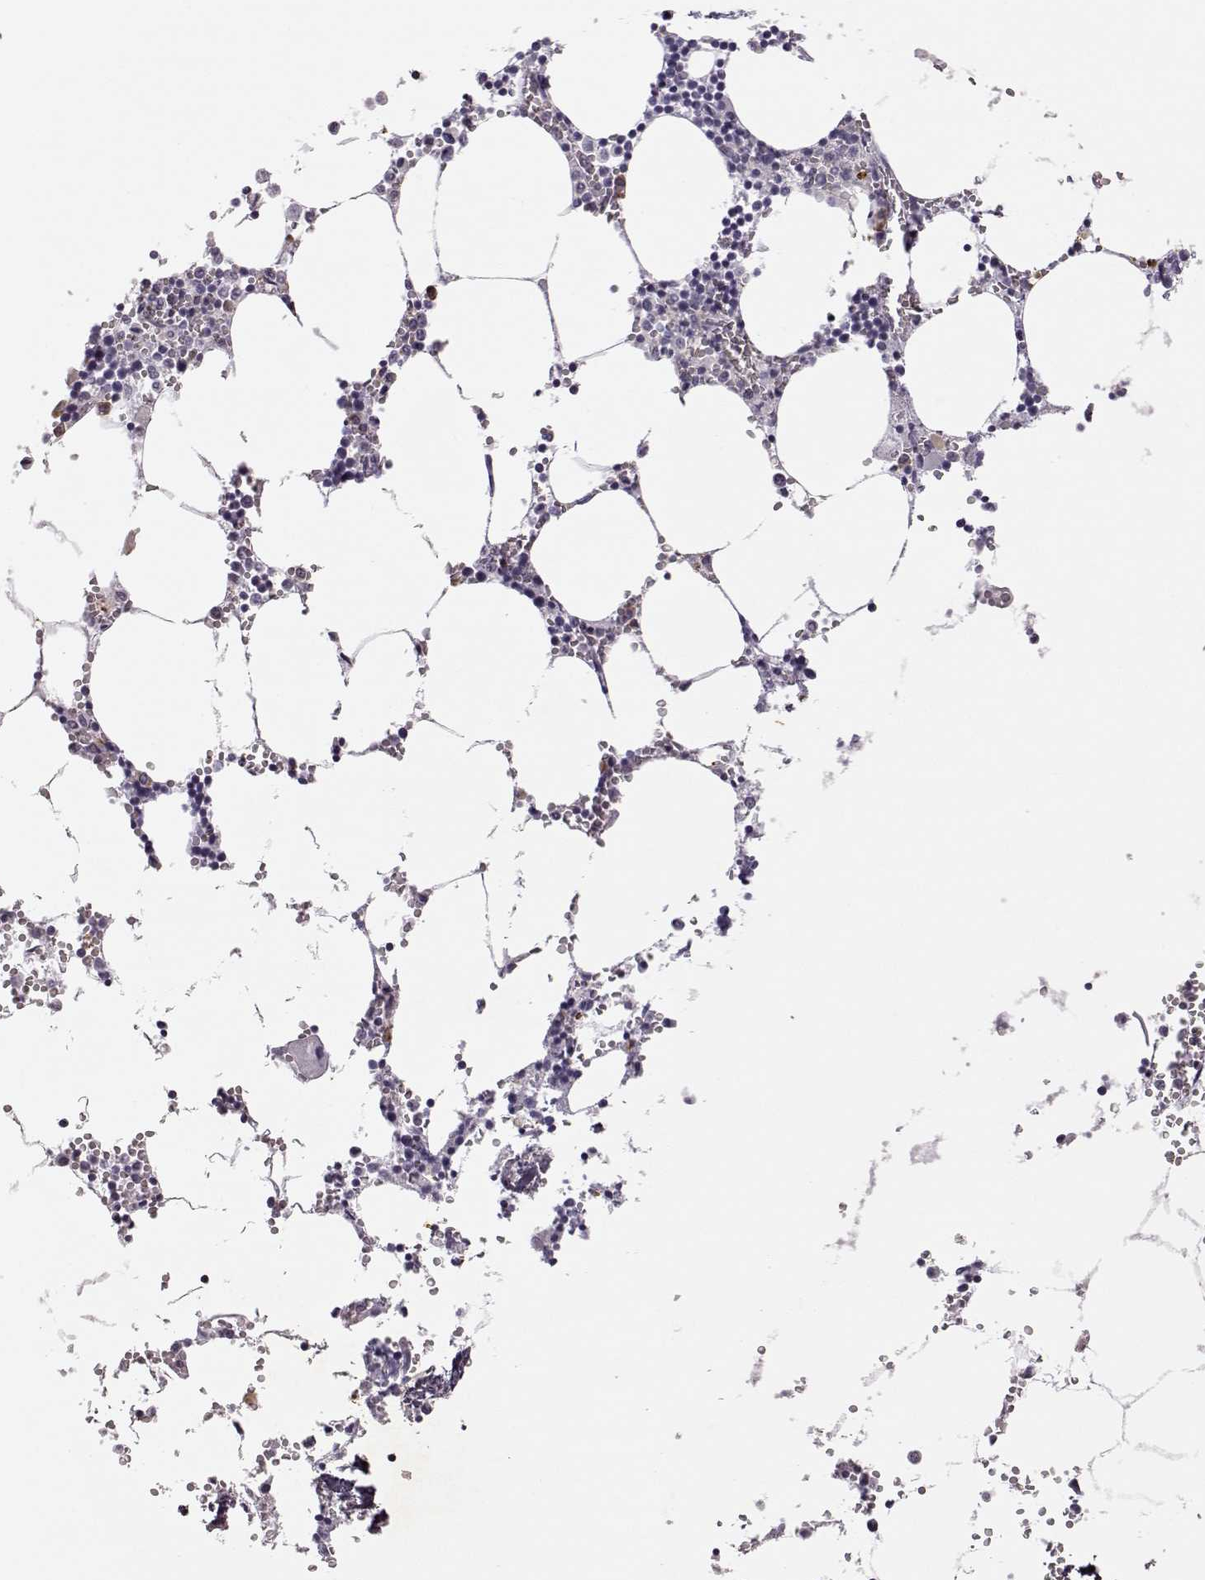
{"staining": {"intensity": "negative", "quantity": "none", "location": "none"}, "tissue": "bone marrow", "cell_type": "Hematopoietic cells", "image_type": "normal", "snomed": [{"axis": "morphology", "description": "Normal tissue, NOS"}, {"axis": "topography", "description": "Bone marrow"}], "caption": "This is an immunohistochemistry image of unremarkable human bone marrow. There is no staining in hematopoietic cells.", "gene": "VGF", "patient": {"sex": "male", "age": 54}}